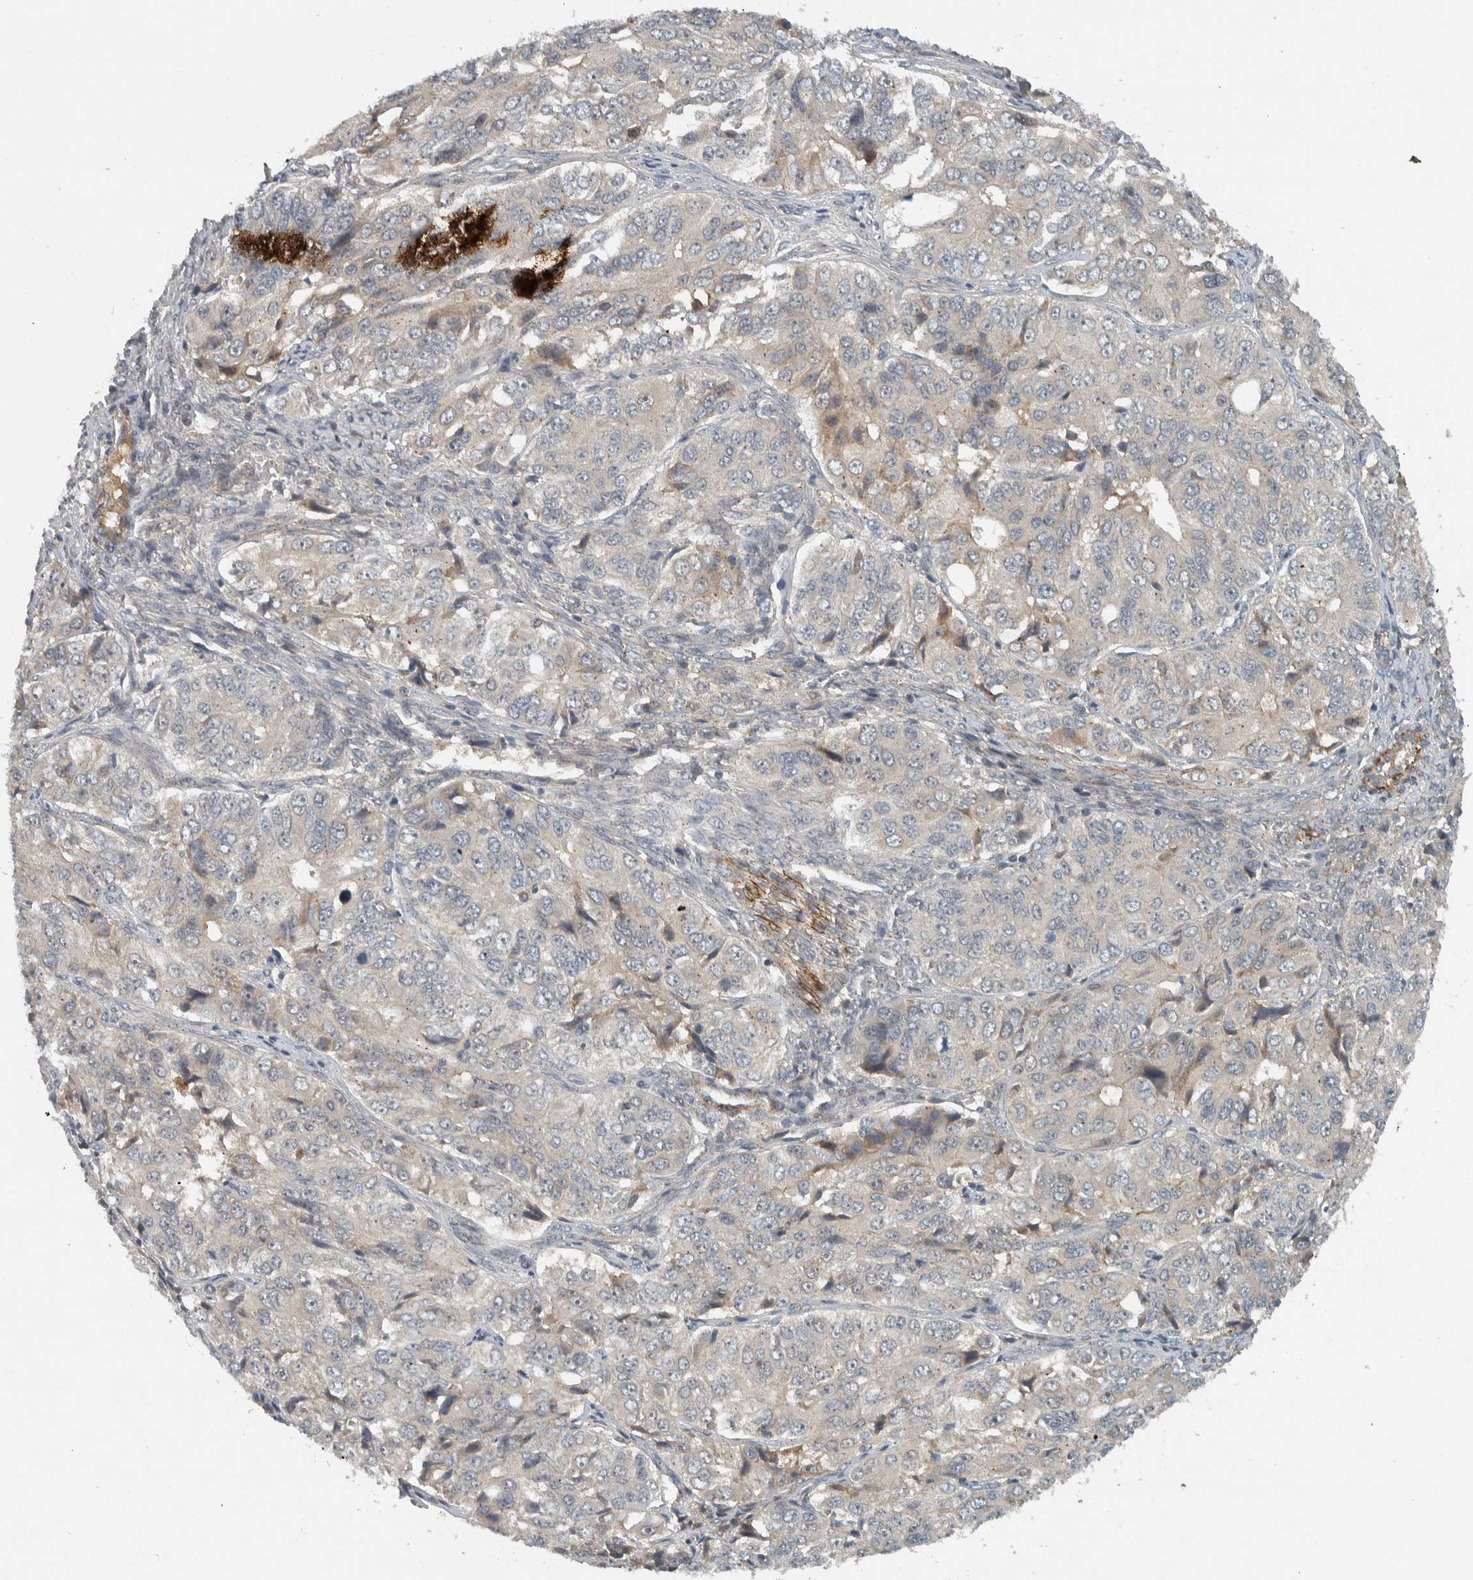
{"staining": {"intensity": "negative", "quantity": "none", "location": "none"}, "tissue": "ovarian cancer", "cell_type": "Tumor cells", "image_type": "cancer", "snomed": [{"axis": "morphology", "description": "Carcinoma, endometroid"}, {"axis": "topography", "description": "Ovary"}], "caption": "Immunohistochemistry of endometroid carcinoma (ovarian) displays no positivity in tumor cells. (DAB immunohistochemistry visualized using brightfield microscopy, high magnification).", "gene": "LBHD1", "patient": {"sex": "female", "age": 51}}